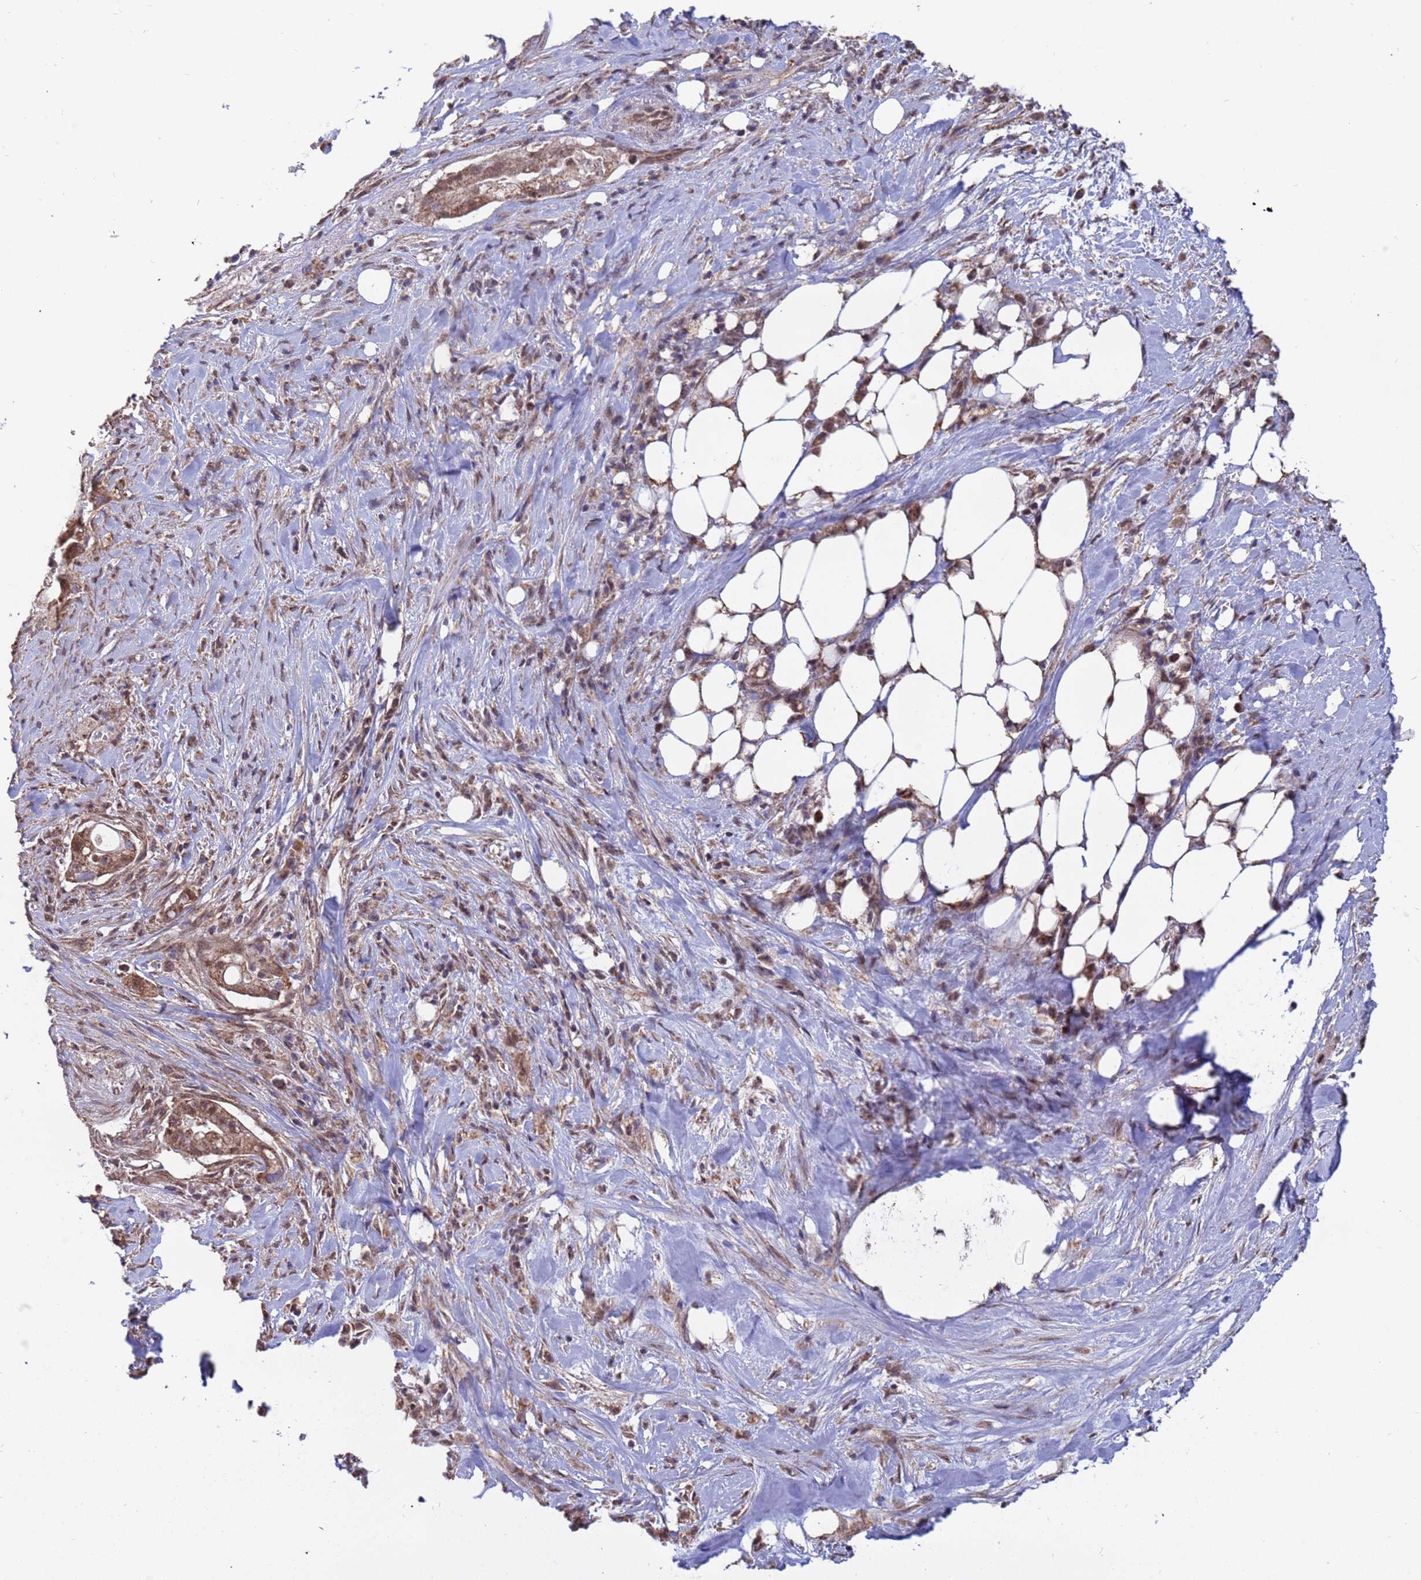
{"staining": {"intensity": "moderate", "quantity": ">75%", "location": "cytoplasmic/membranous,nuclear"}, "tissue": "pancreatic cancer", "cell_type": "Tumor cells", "image_type": "cancer", "snomed": [{"axis": "morphology", "description": "Adenocarcinoma, NOS"}, {"axis": "topography", "description": "Pancreas"}], "caption": "Moderate cytoplasmic/membranous and nuclear expression is identified in about >75% of tumor cells in pancreatic cancer. (IHC, brightfield microscopy, high magnification).", "gene": "DENND2B", "patient": {"sex": "male", "age": 44}}